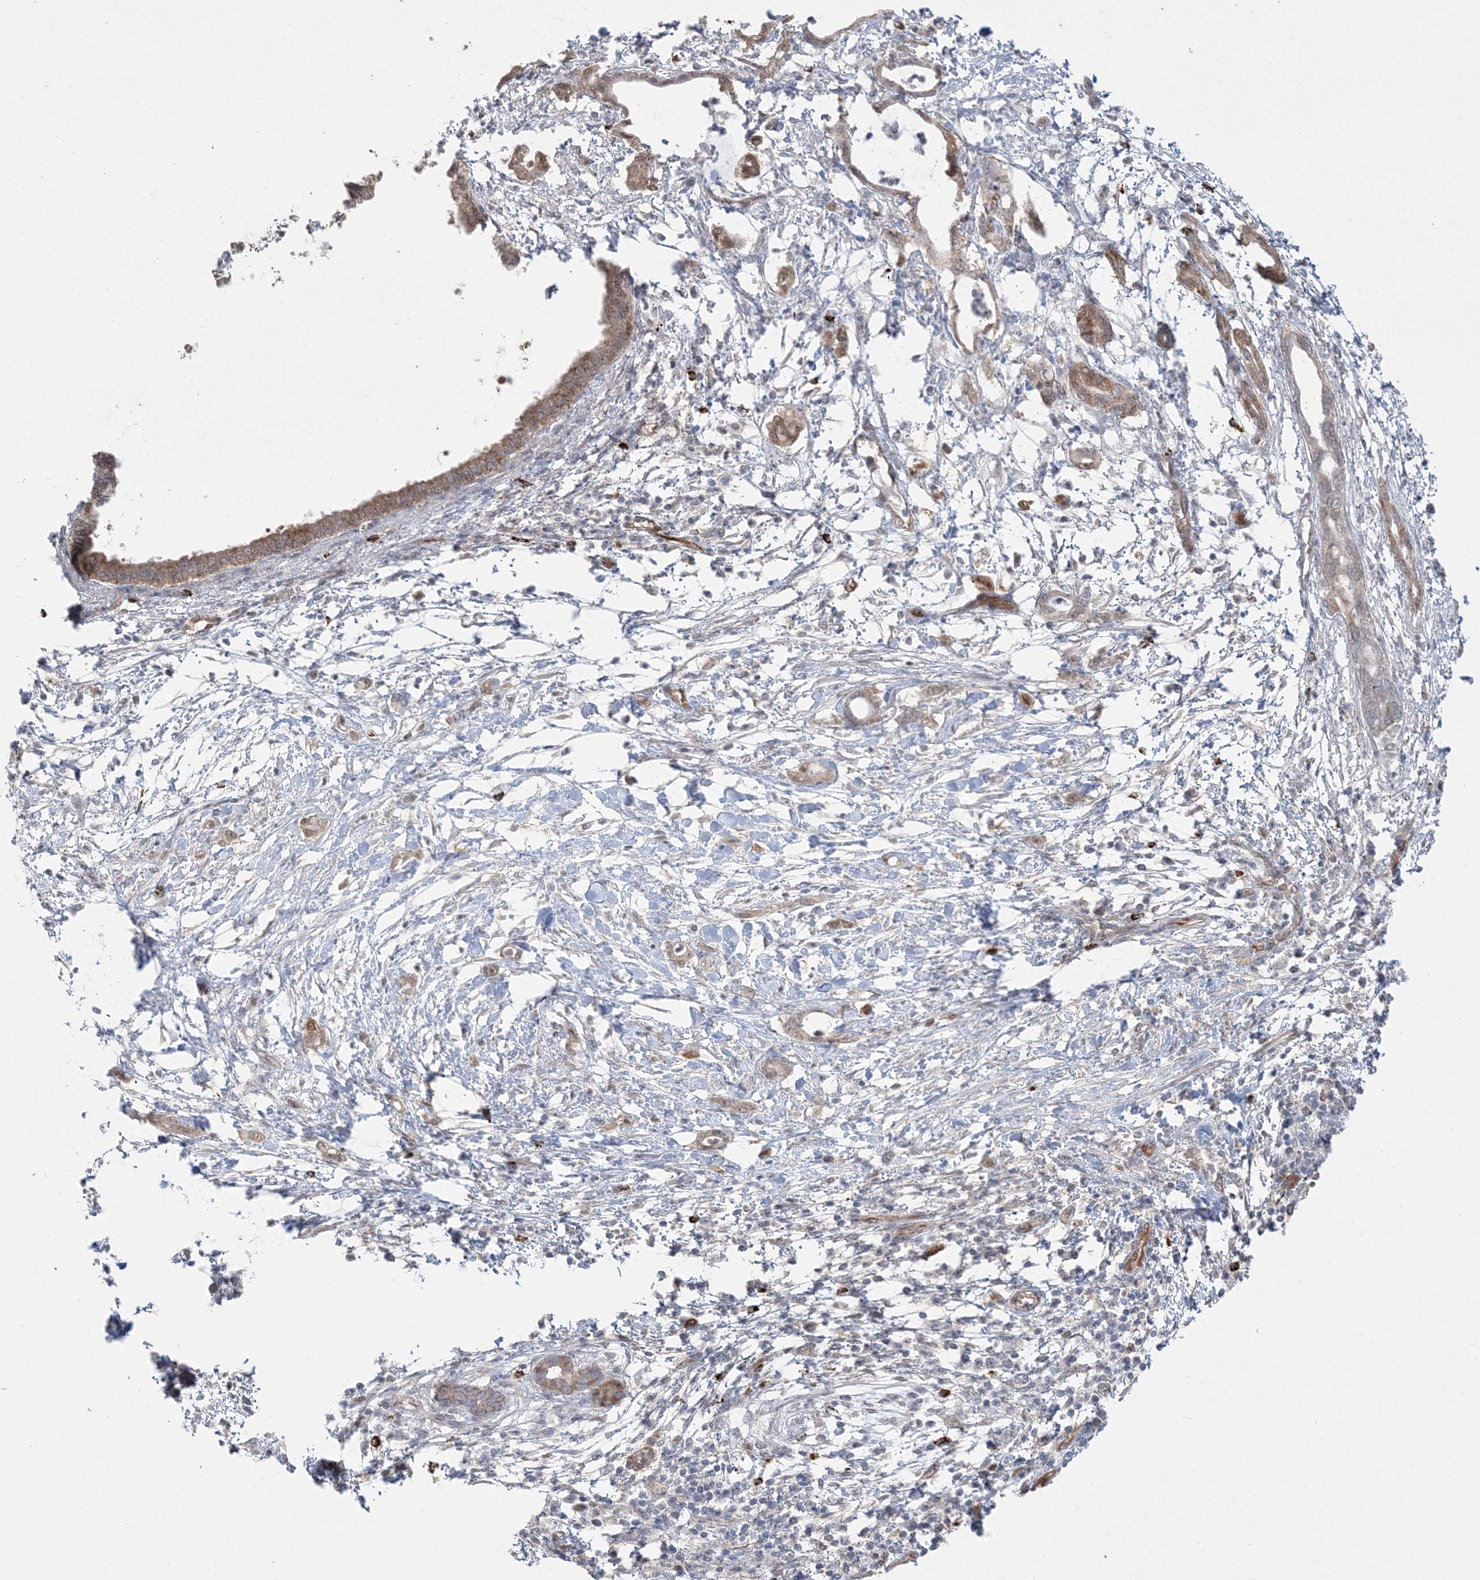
{"staining": {"intensity": "moderate", "quantity": ">75%", "location": "cytoplasmic/membranous"}, "tissue": "pancreatic cancer", "cell_type": "Tumor cells", "image_type": "cancer", "snomed": [{"axis": "morphology", "description": "Adenocarcinoma, NOS"}, {"axis": "topography", "description": "Pancreas"}], "caption": "A histopathology image of pancreatic cancer (adenocarcinoma) stained for a protein reveals moderate cytoplasmic/membranous brown staining in tumor cells. (brown staining indicates protein expression, while blue staining denotes nuclei).", "gene": "INPP1", "patient": {"sex": "female", "age": 55}}